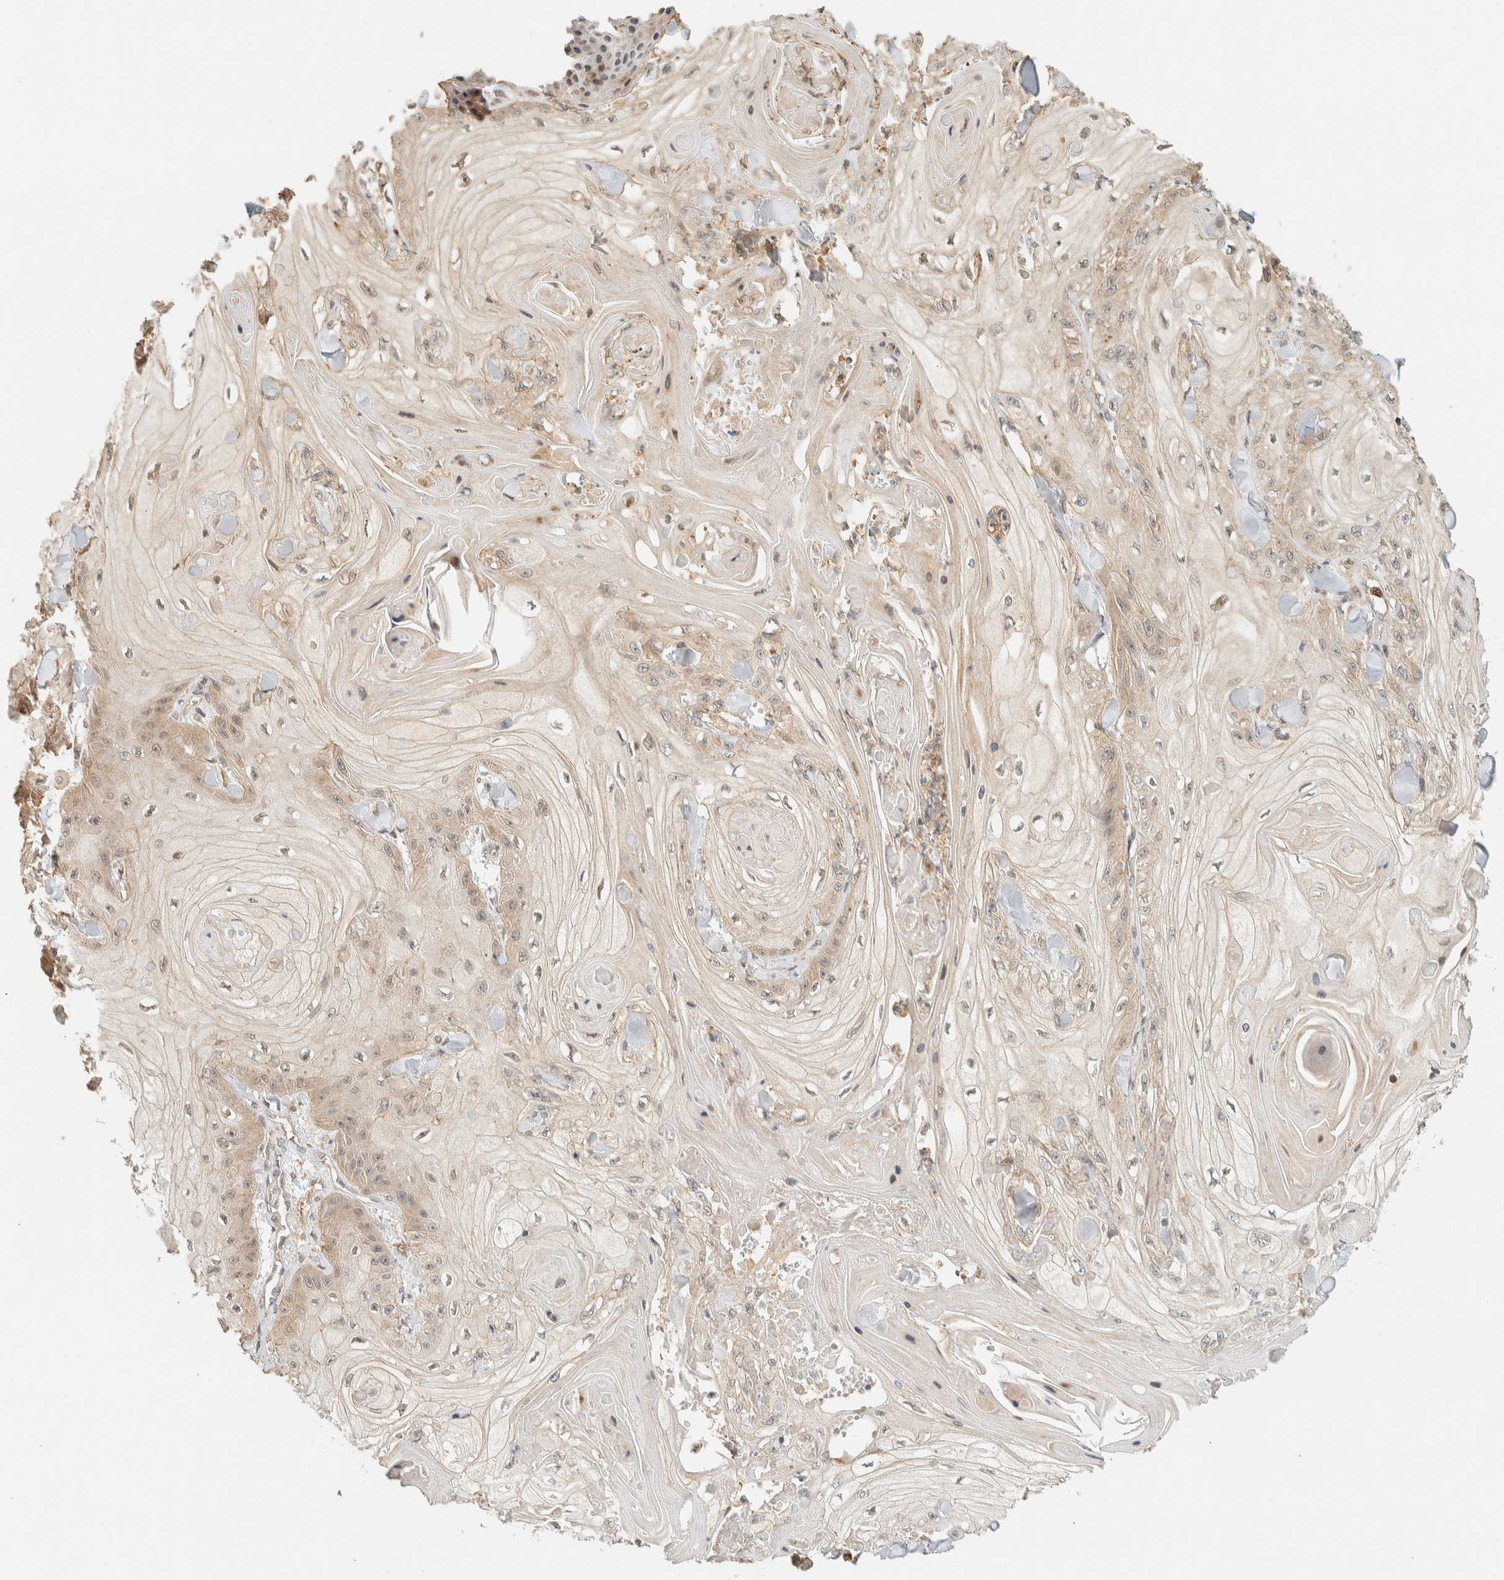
{"staining": {"intensity": "weak", "quantity": "25%-75%", "location": "cytoplasmic/membranous"}, "tissue": "skin cancer", "cell_type": "Tumor cells", "image_type": "cancer", "snomed": [{"axis": "morphology", "description": "Squamous cell carcinoma, NOS"}, {"axis": "topography", "description": "Skin"}], "caption": "The immunohistochemical stain highlights weak cytoplasmic/membranous expression in tumor cells of skin cancer (squamous cell carcinoma) tissue. Immunohistochemistry (ihc) stains the protein of interest in brown and the nuclei are stained blue.", "gene": "ARFGEF1", "patient": {"sex": "male", "age": 74}}